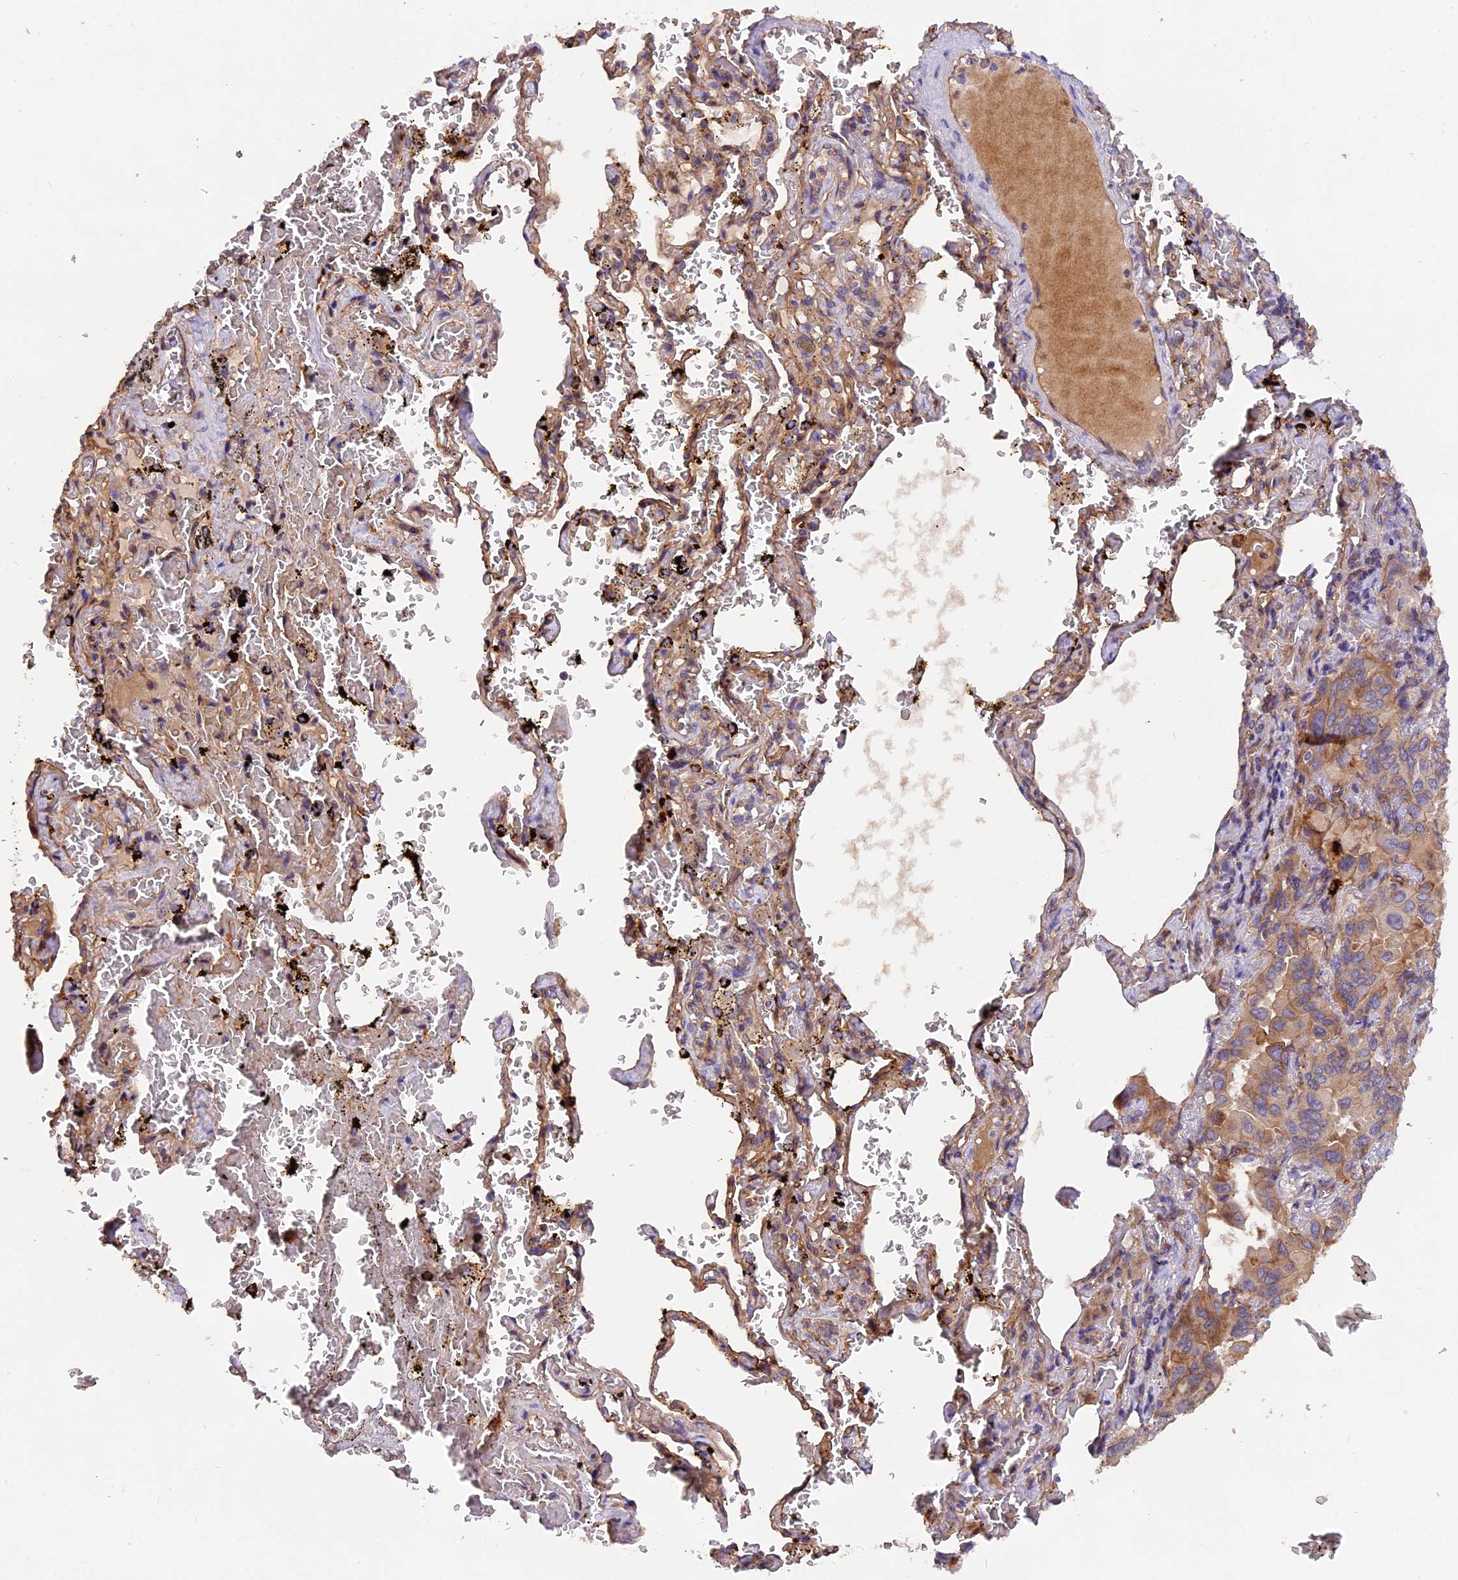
{"staining": {"intensity": "moderate", "quantity": "25%-75%", "location": "cytoplasmic/membranous"}, "tissue": "lung cancer", "cell_type": "Tumor cells", "image_type": "cancer", "snomed": [{"axis": "morphology", "description": "Adenocarcinoma, NOS"}, {"axis": "topography", "description": "Lung"}], "caption": "About 25%-75% of tumor cells in human adenocarcinoma (lung) demonstrate moderate cytoplasmic/membranous protein expression as visualized by brown immunohistochemical staining.", "gene": "ERMARD", "patient": {"sex": "male", "age": 64}}